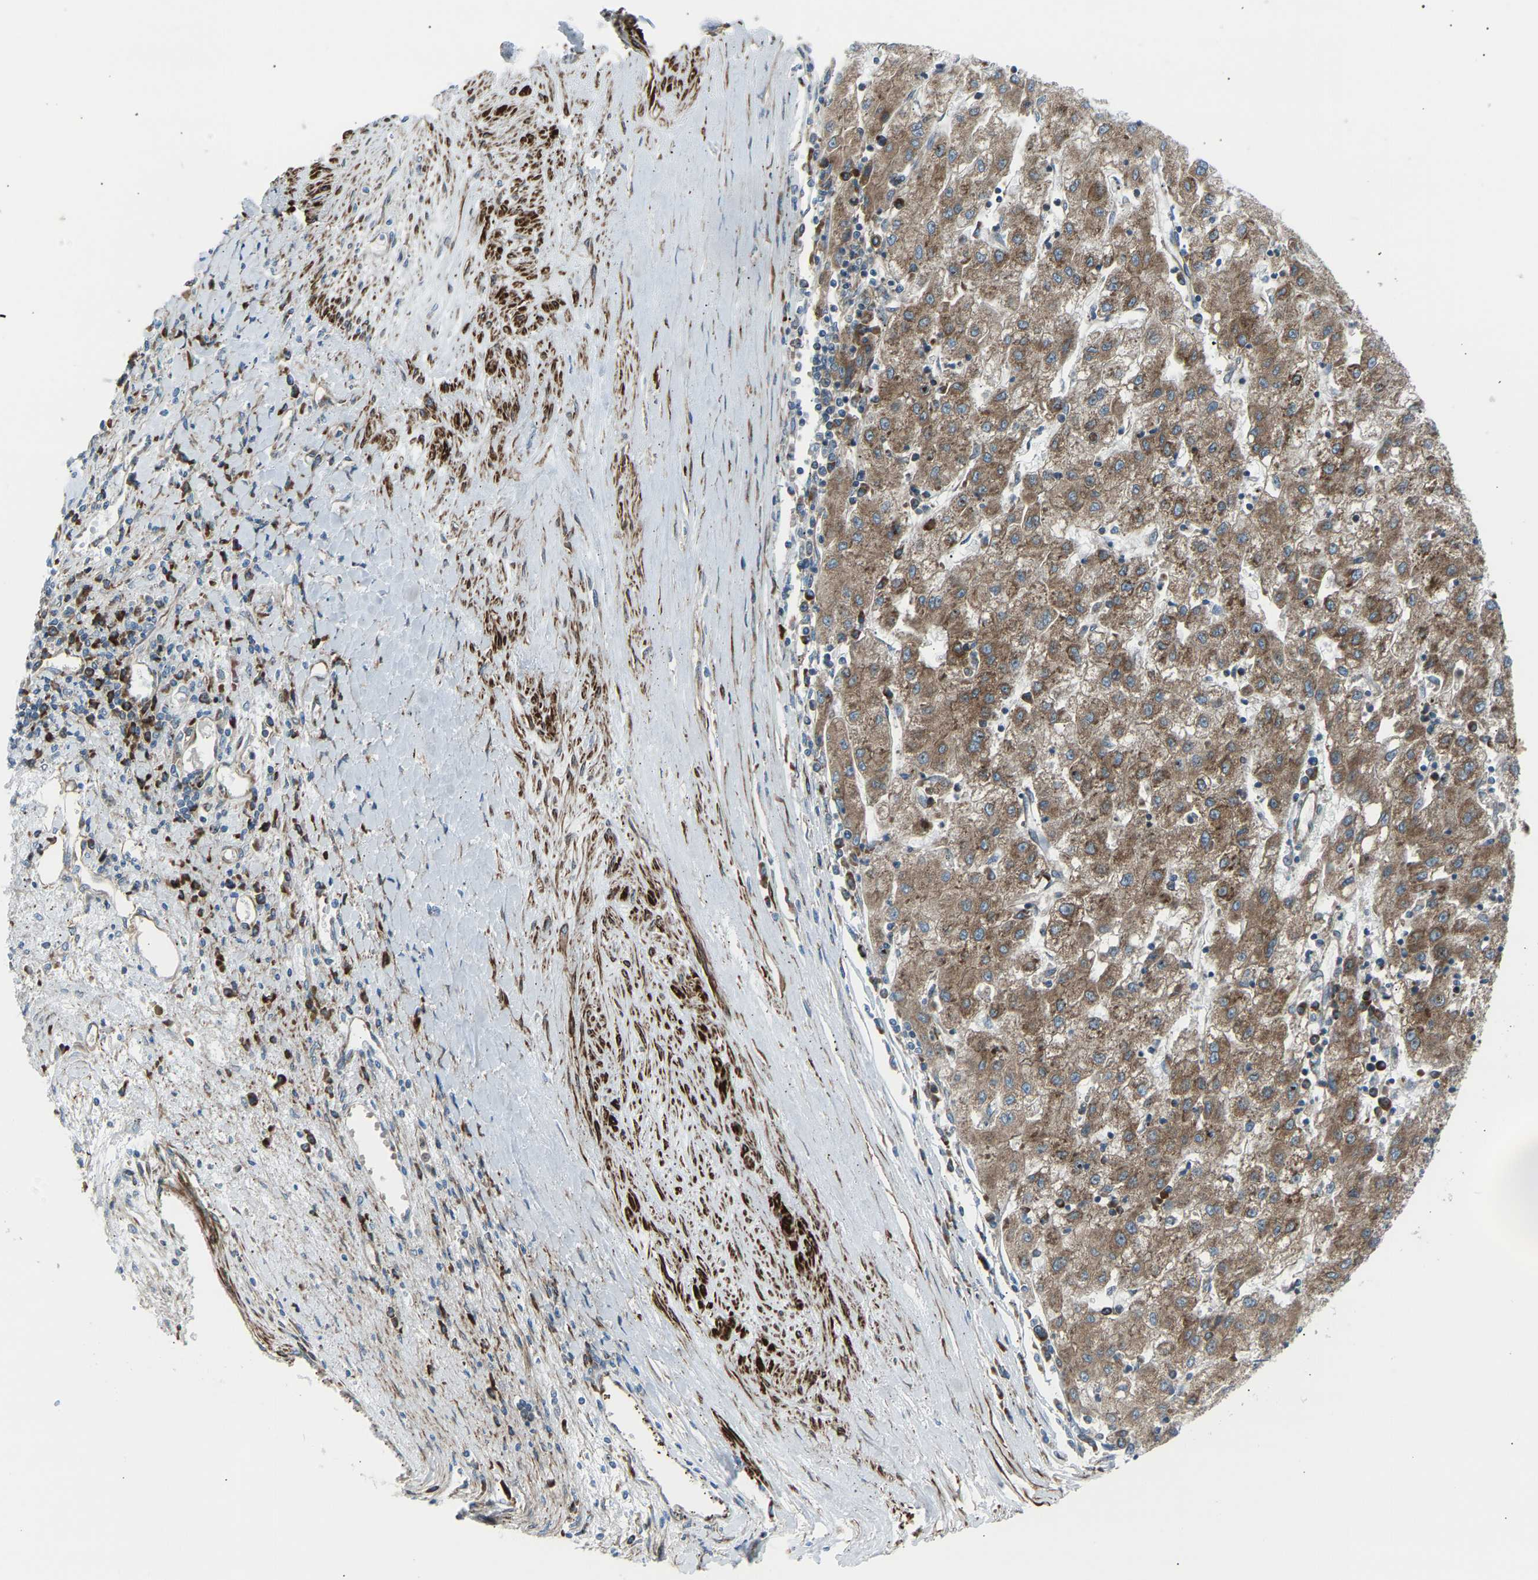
{"staining": {"intensity": "moderate", "quantity": ">75%", "location": "cytoplasmic/membranous"}, "tissue": "liver cancer", "cell_type": "Tumor cells", "image_type": "cancer", "snomed": [{"axis": "morphology", "description": "Carcinoma, Hepatocellular, NOS"}, {"axis": "topography", "description": "Liver"}], "caption": "Protein expression analysis of liver cancer demonstrates moderate cytoplasmic/membranous positivity in approximately >75% of tumor cells. The staining was performed using DAB, with brown indicating positive protein expression. Nuclei are stained blue with hematoxylin.", "gene": "VPS41", "patient": {"sex": "male", "age": 72}}